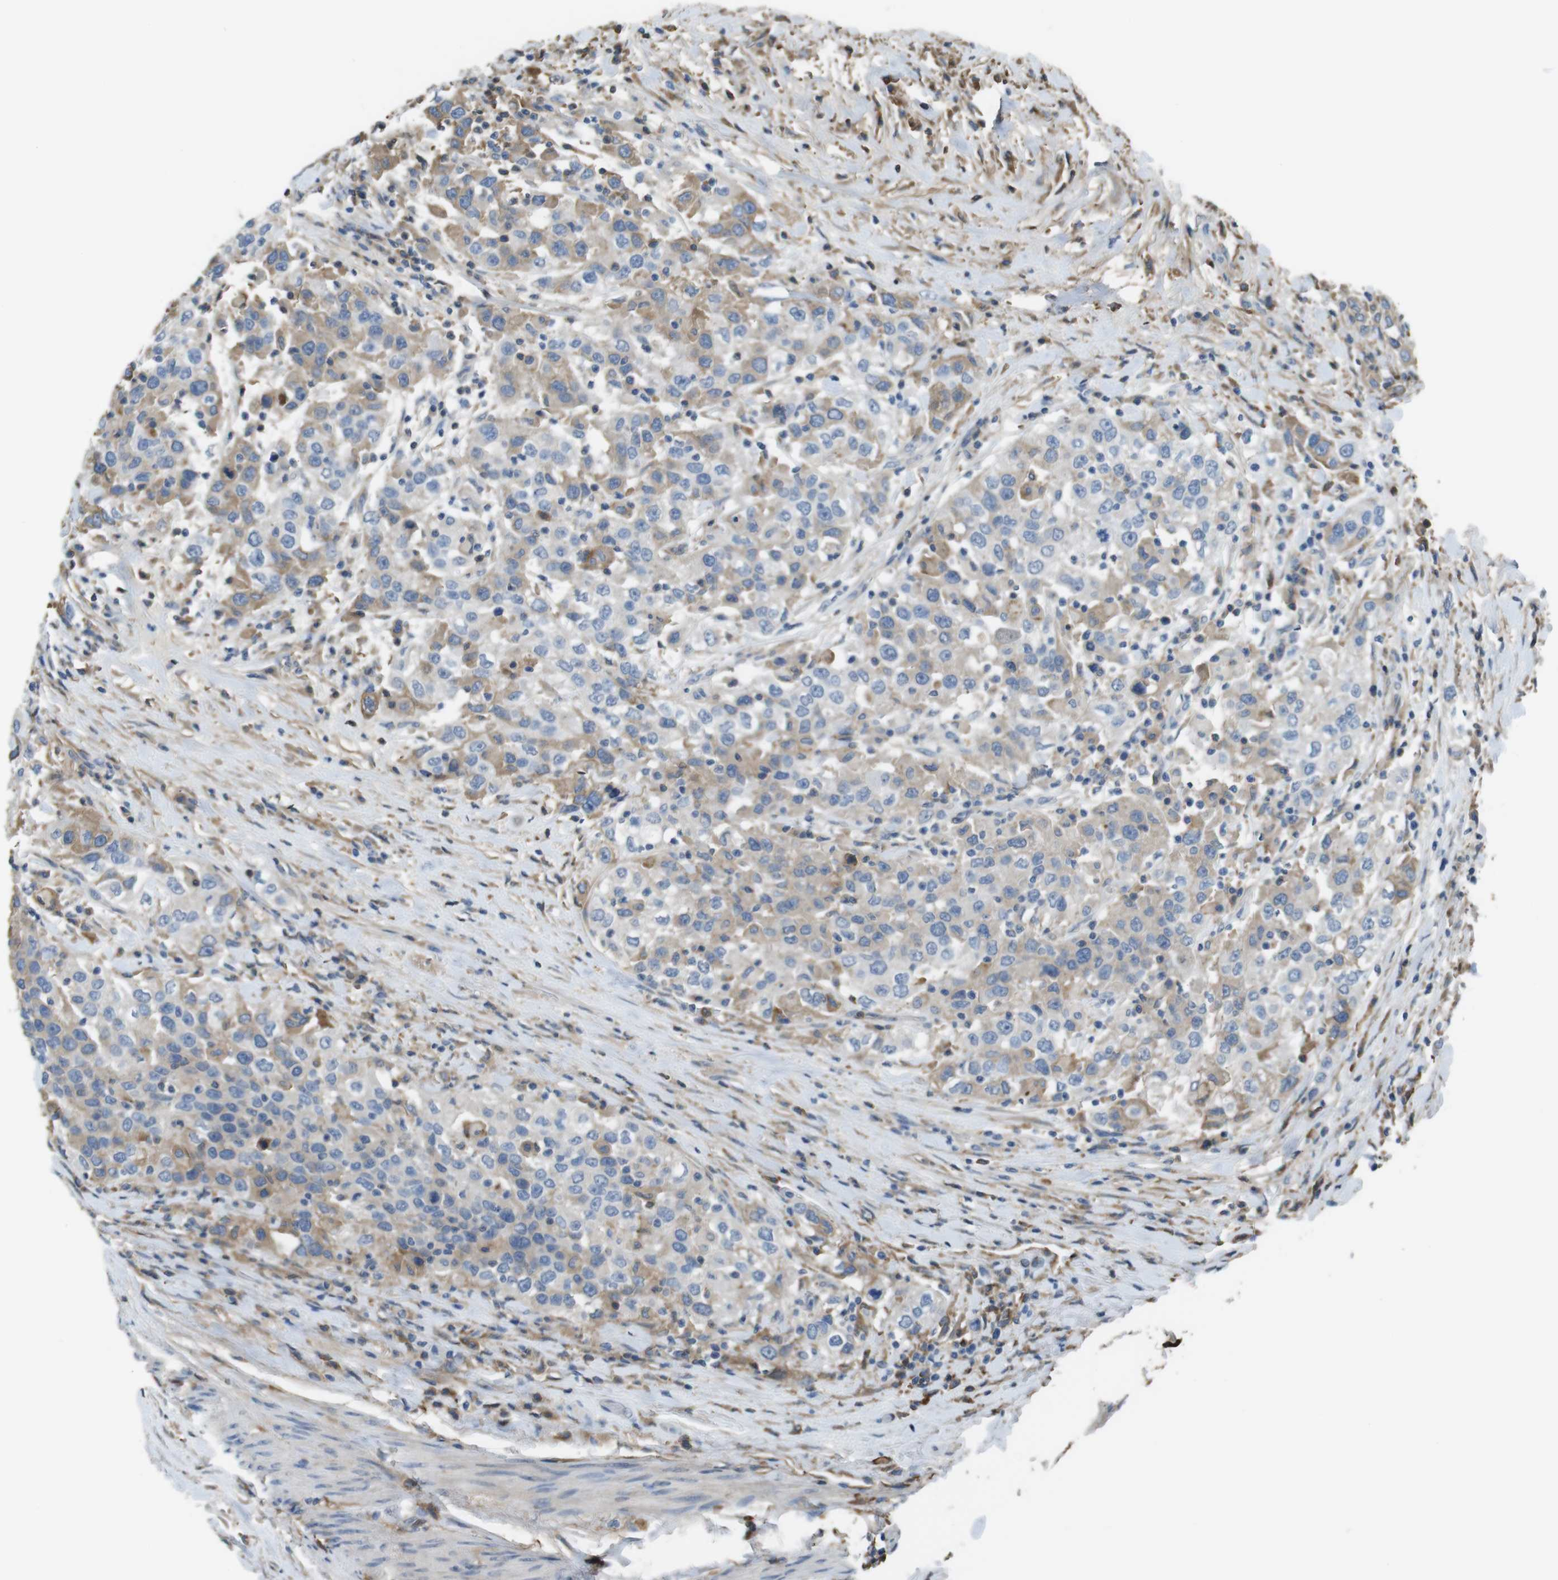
{"staining": {"intensity": "weak", "quantity": "25%-75%", "location": "cytoplasmic/membranous"}, "tissue": "urothelial cancer", "cell_type": "Tumor cells", "image_type": "cancer", "snomed": [{"axis": "morphology", "description": "Urothelial carcinoma, High grade"}, {"axis": "topography", "description": "Urinary bladder"}], "caption": "Protein staining reveals weak cytoplasmic/membranous expression in about 25%-75% of tumor cells in urothelial carcinoma (high-grade).", "gene": "LTBP4", "patient": {"sex": "female", "age": 80}}